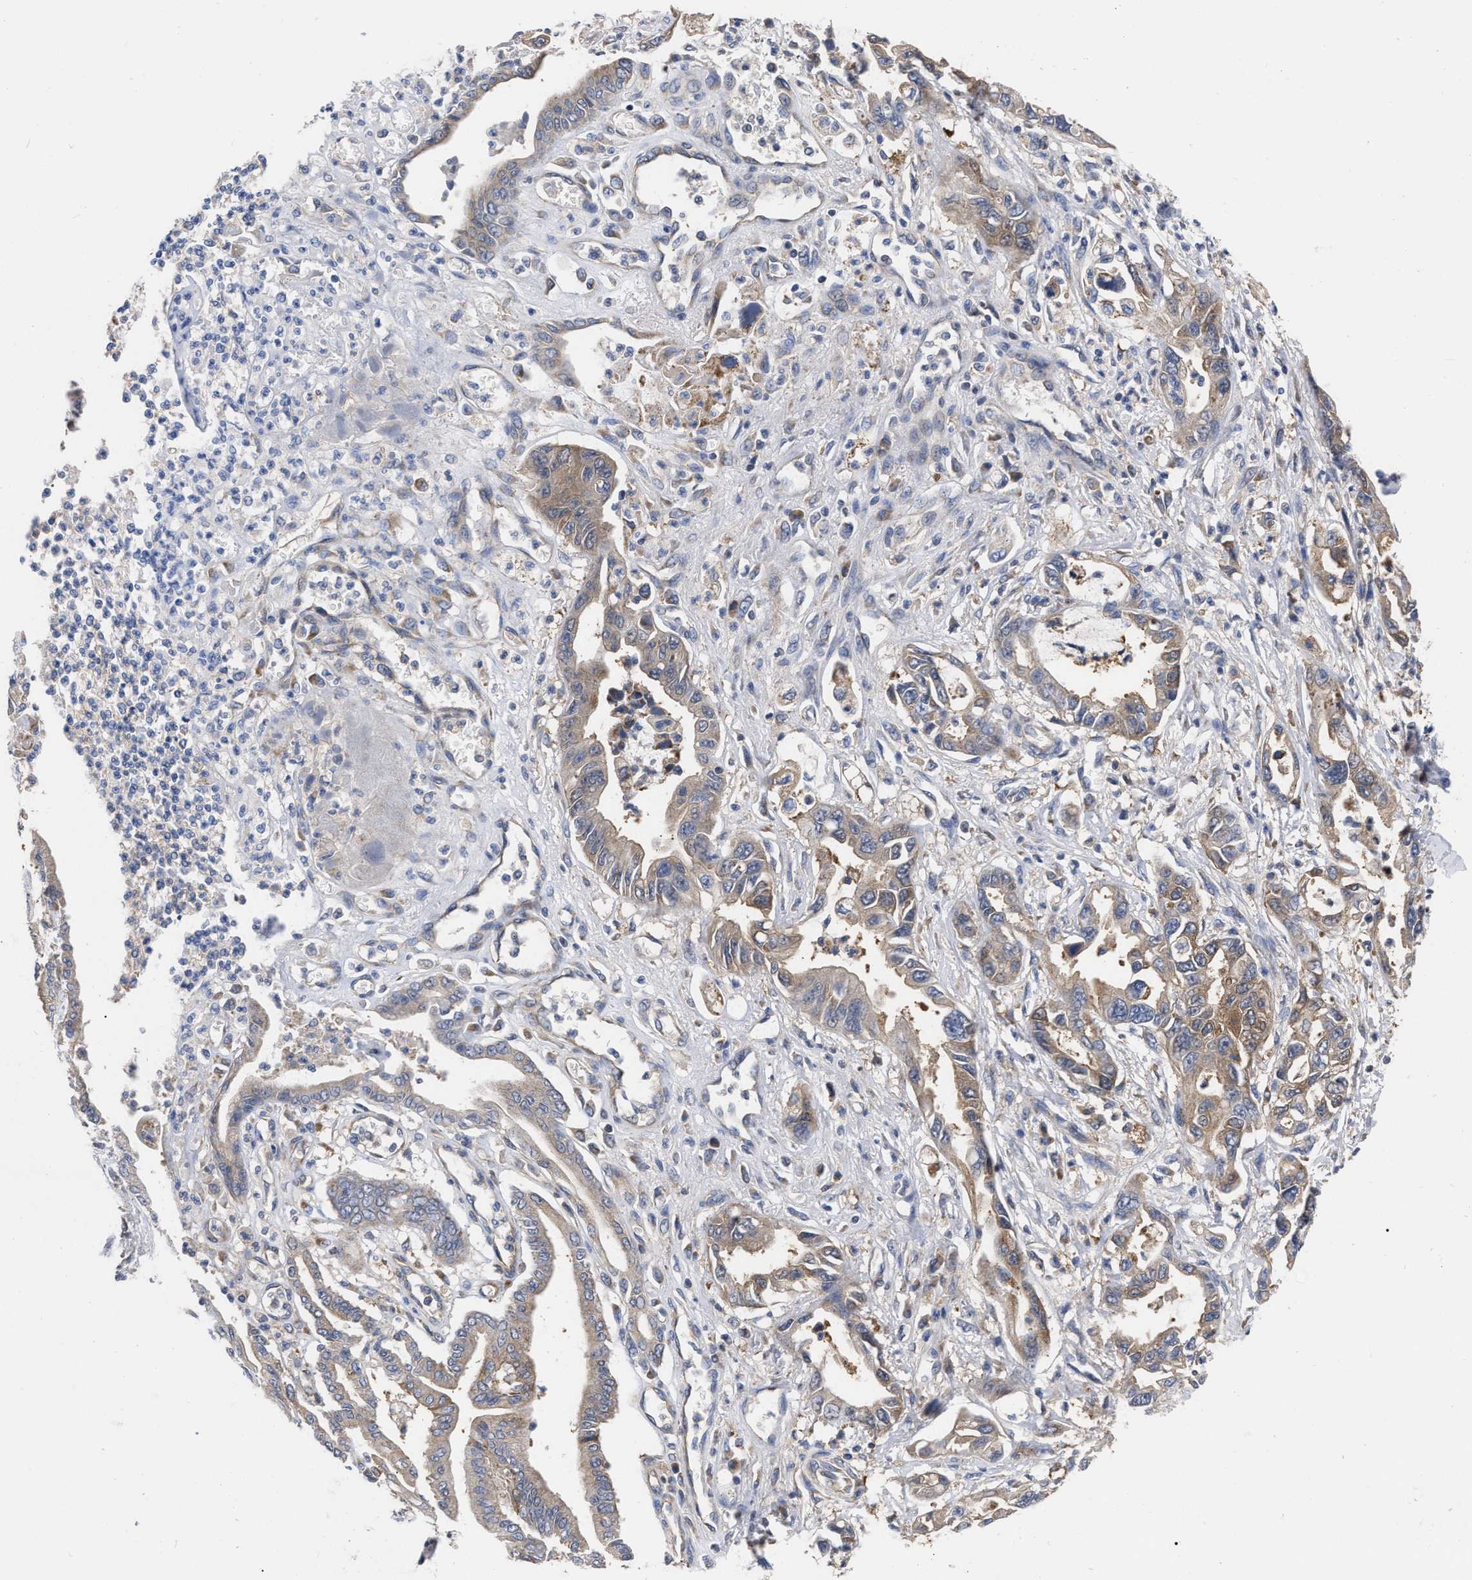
{"staining": {"intensity": "moderate", "quantity": ">75%", "location": "cytoplasmic/membranous"}, "tissue": "pancreatic cancer", "cell_type": "Tumor cells", "image_type": "cancer", "snomed": [{"axis": "morphology", "description": "Adenocarcinoma, NOS"}, {"axis": "topography", "description": "Pancreas"}], "caption": "A brown stain highlights moderate cytoplasmic/membranous staining of a protein in adenocarcinoma (pancreatic) tumor cells. The protein is stained brown, and the nuclei are stained in blue (DAB IHC with brightfield microscopy, high magnification).", "gene": "CDKN2C", "patient": {"sex": "male", "age": 56}}